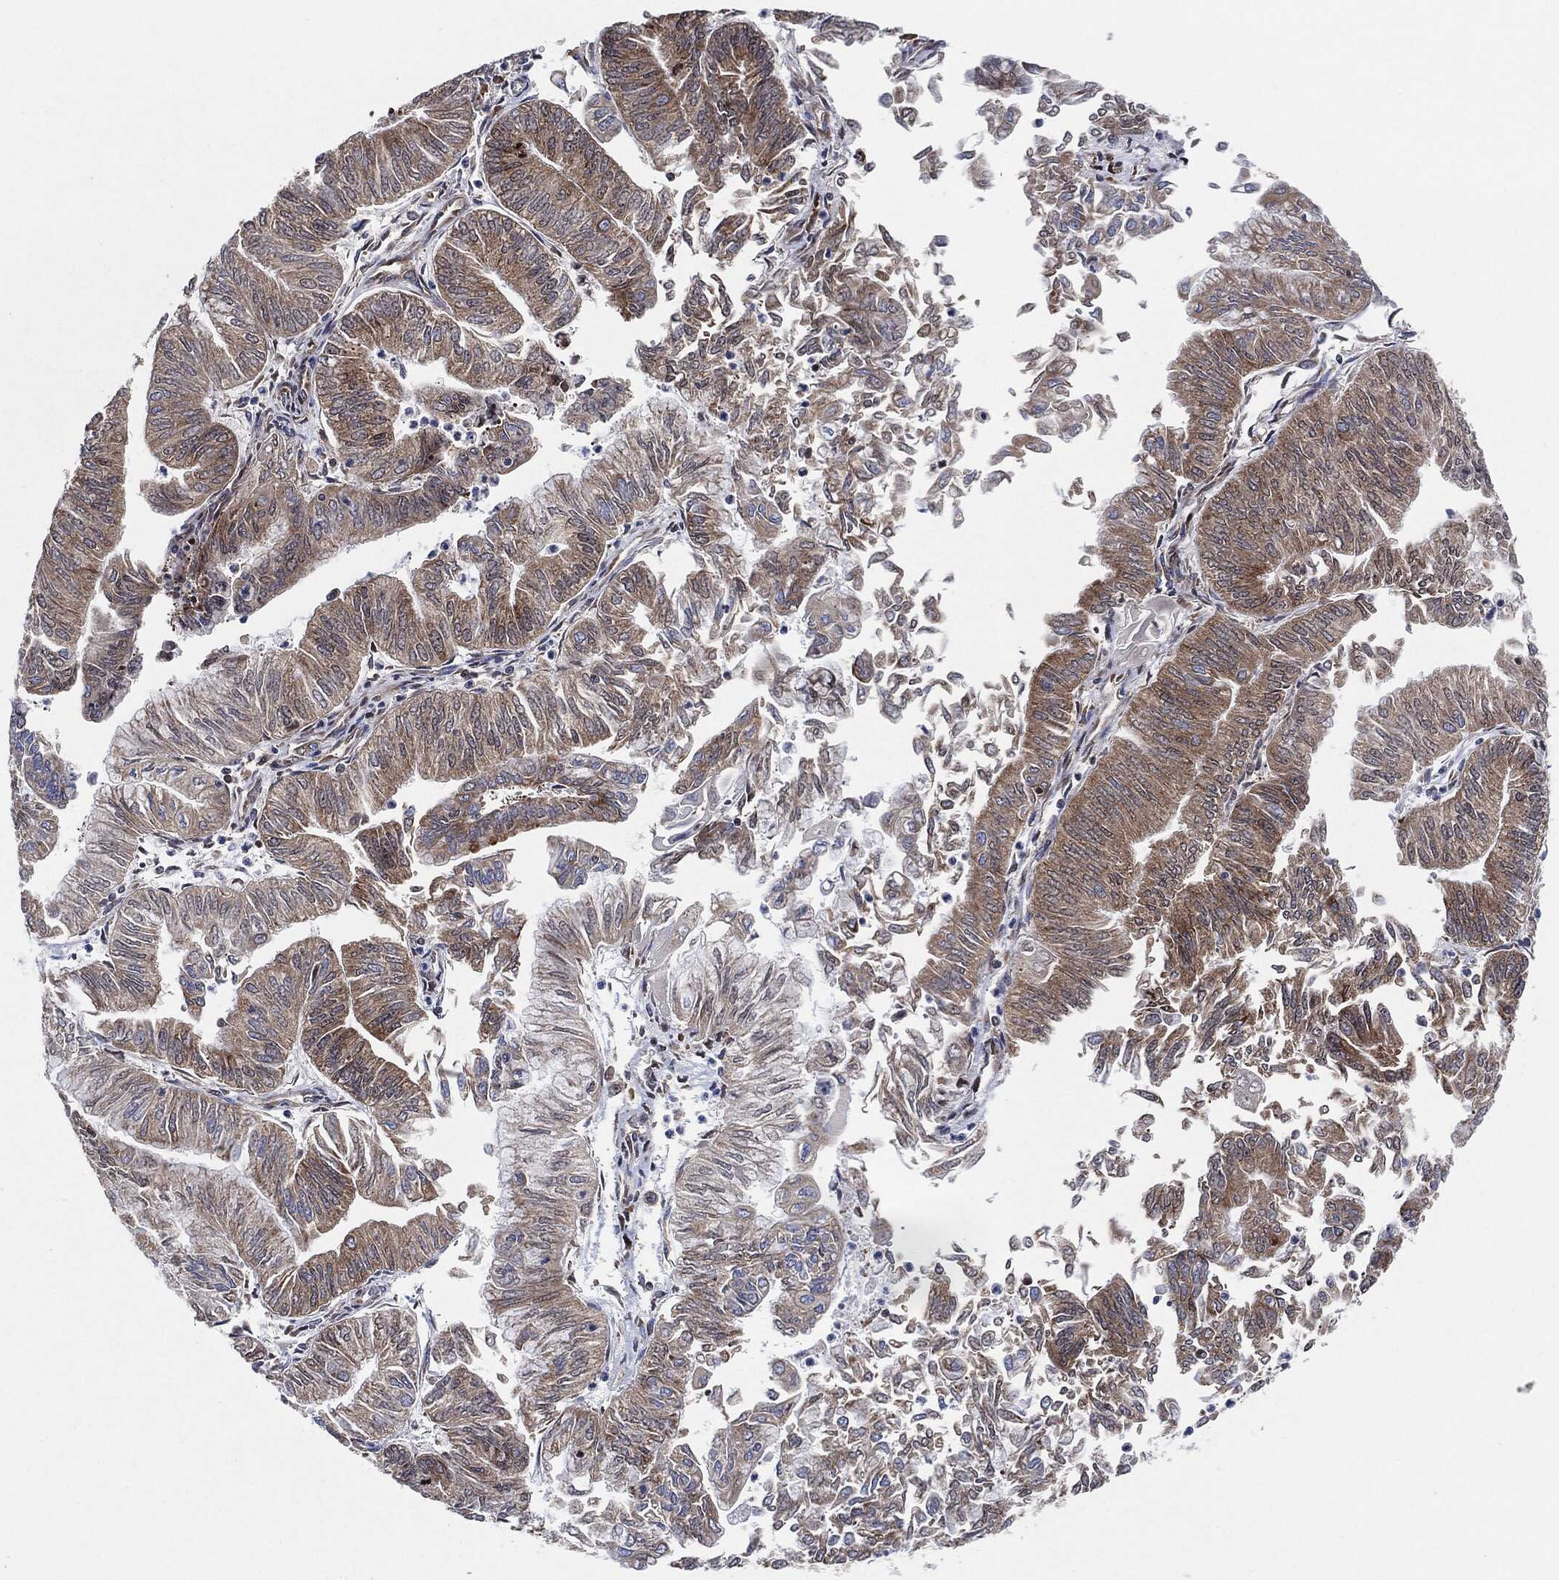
{"staining": {"intensity": "moderate", "quantity": "<25%", "location": "cytoplasmic/membranous"}, "tissue": "endometrial cancer", "cell_type": "Tumor cells", "image_type": "cancer", "snomed": [{"axis": "morphology", "description": "Adenocarcinoma, NOS"}, {"axis": "topography", "description": "Endometrium"}], "caption": "IHC of adenocarcinoma (endometrial) displays low levels of moderate cytoplasmic/membranous positivity in approximately <25% of tumor cells.", "gene": "EIF2S2", "patient": {"sex": "female", "age": 59}}